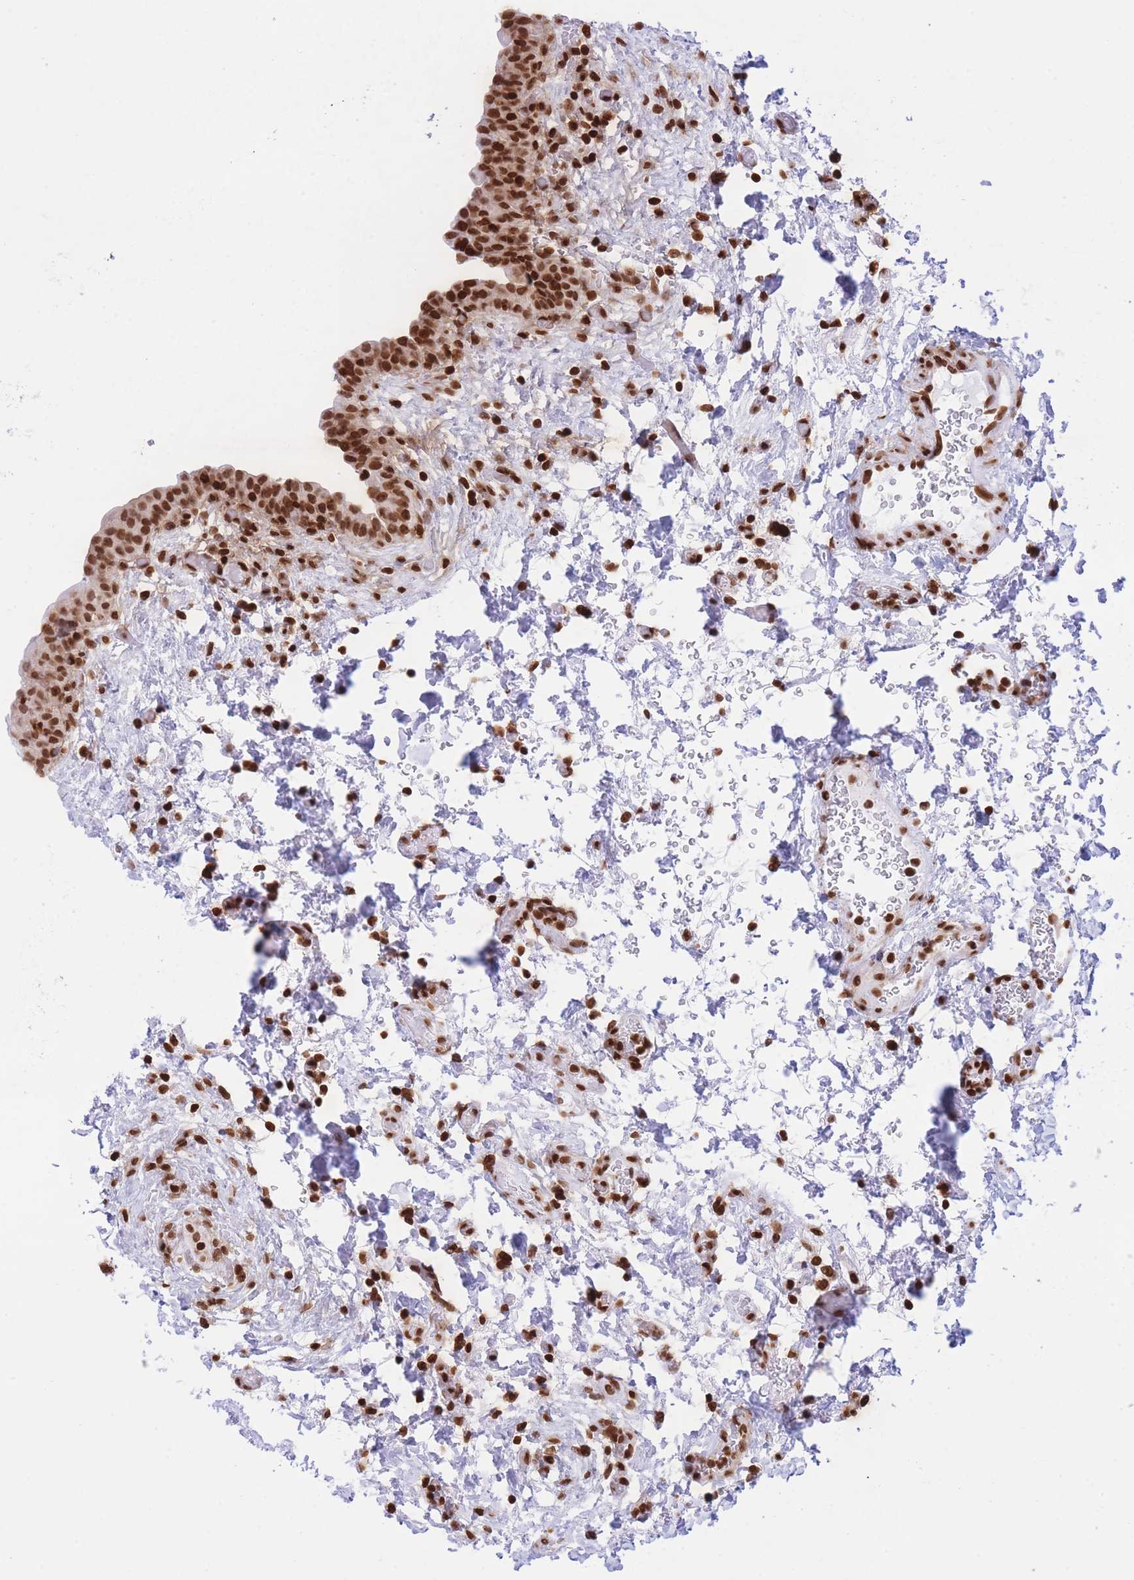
{"staining": {"intensity": "strong", "quantity": ">75%", "location": "nuclear"}, "tissue": "urinary bladder", "cell_type": "Urothelial cells", "image_type": "normal", "snomed": [{"axis": "morphology", "description": "Normal tissue, NOS"}, {"axis": "topography", "description": "Urinary bladder"}], "caption": "IHC (DAB (3,3'-diaminobenzidine)) staining of benign human urinary bladder reveals strong nuclear protein positivity in approximately >75% of urothelial cells.", "gene": "H2BC10", "patient": {"sex": "male", "age": 69}}